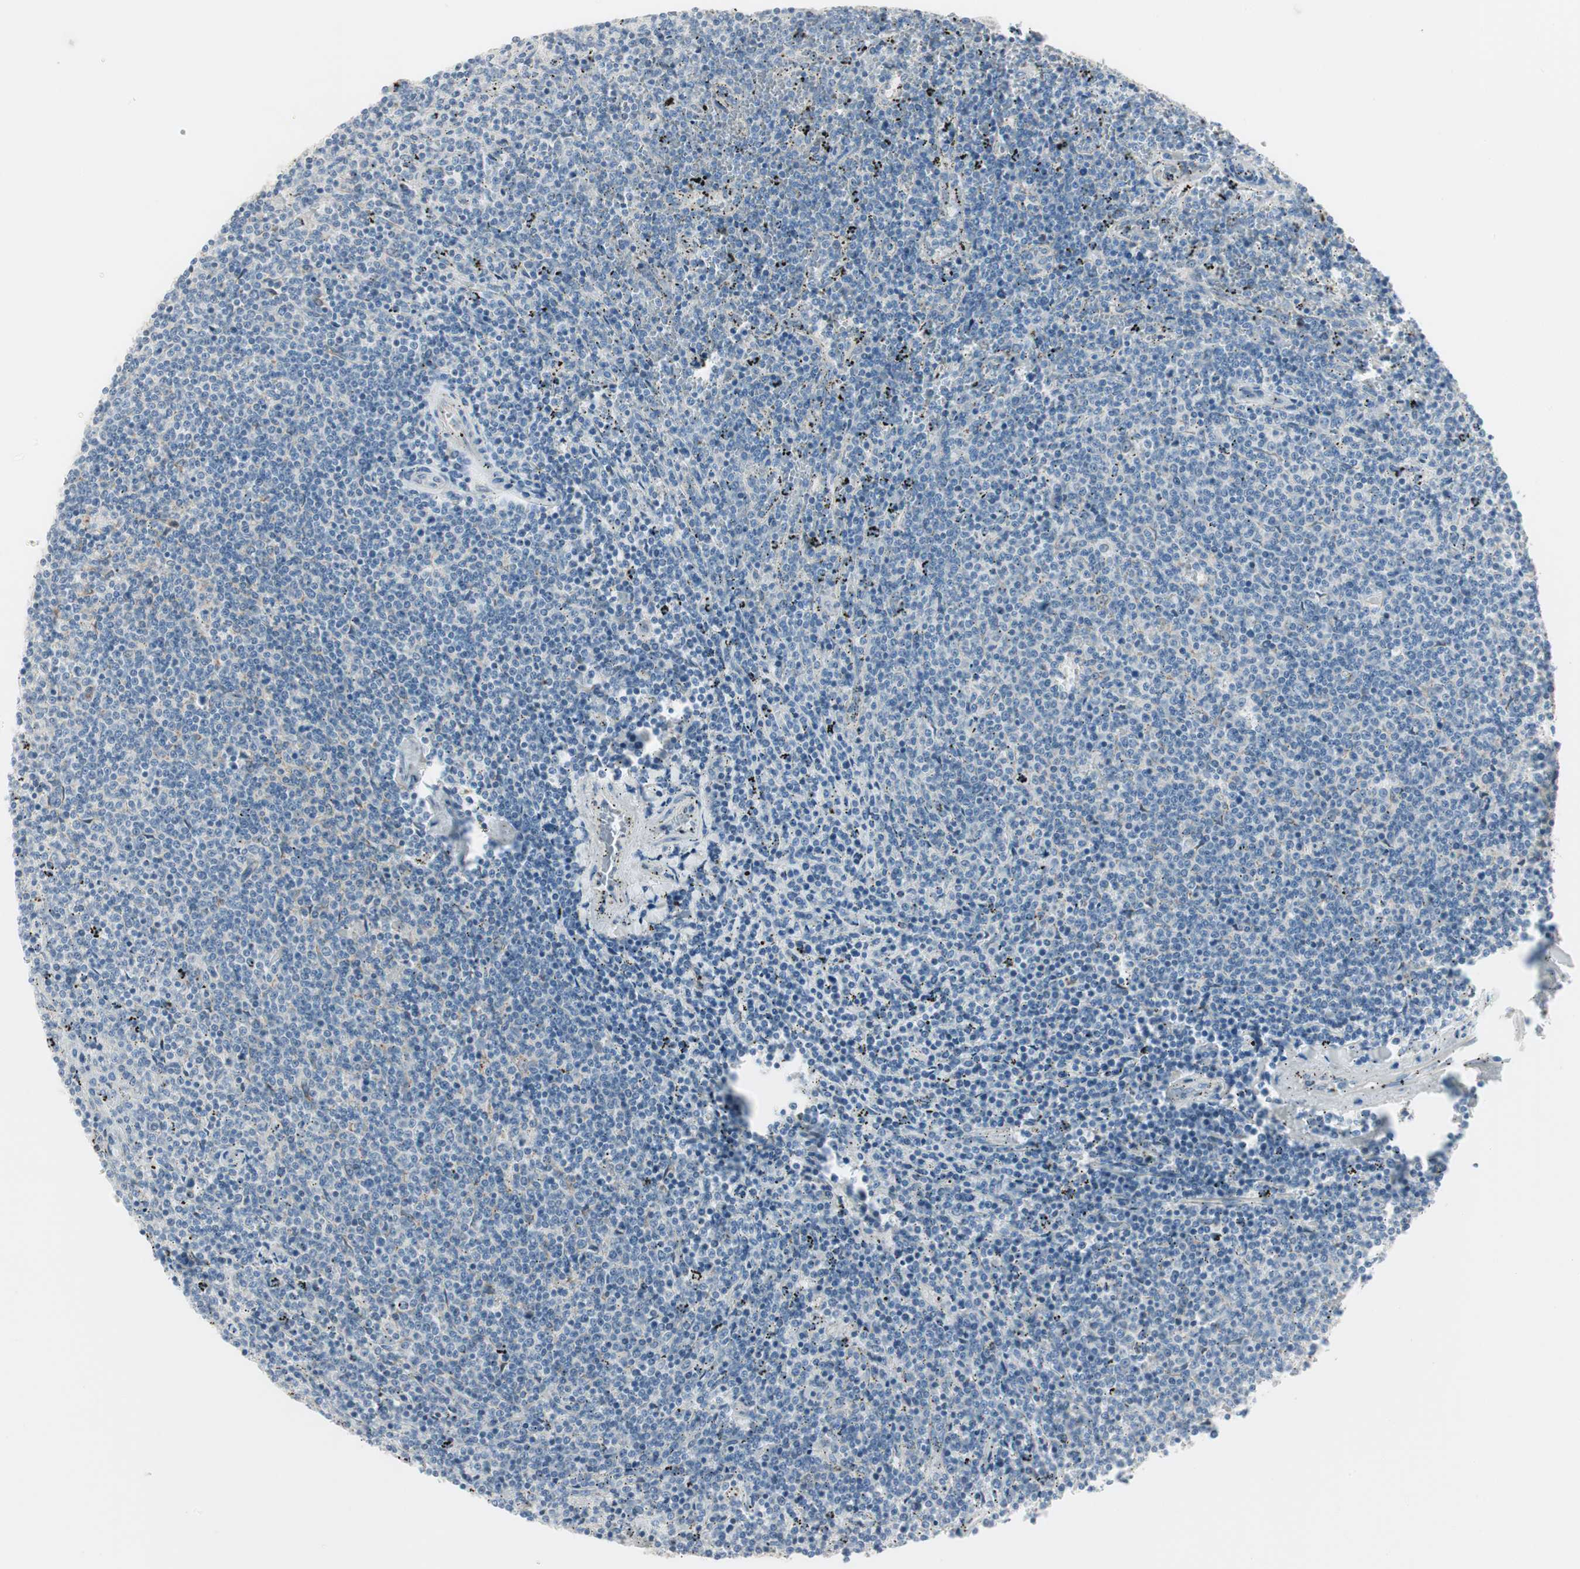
{"staining": {"intensity": "negative", "quantity": "none", "location": "none"}, "tissue": "lymphoma", "cell_type": "Tumor cells", "image_type": "cancer", "snomed": [{"axis": "morphology", "description": "Malignant lymphoma, non-Hodgkin's type, Low grade"}, {"axis": "topography", "description": "Spleen"}], "caption": "Tumor cells show no significant protein positivity in low-grade malignant lymphoma, non-Hodgkin's type.", "gene": "SPINK4", "patient": {"sex": "female", "age": 50}}